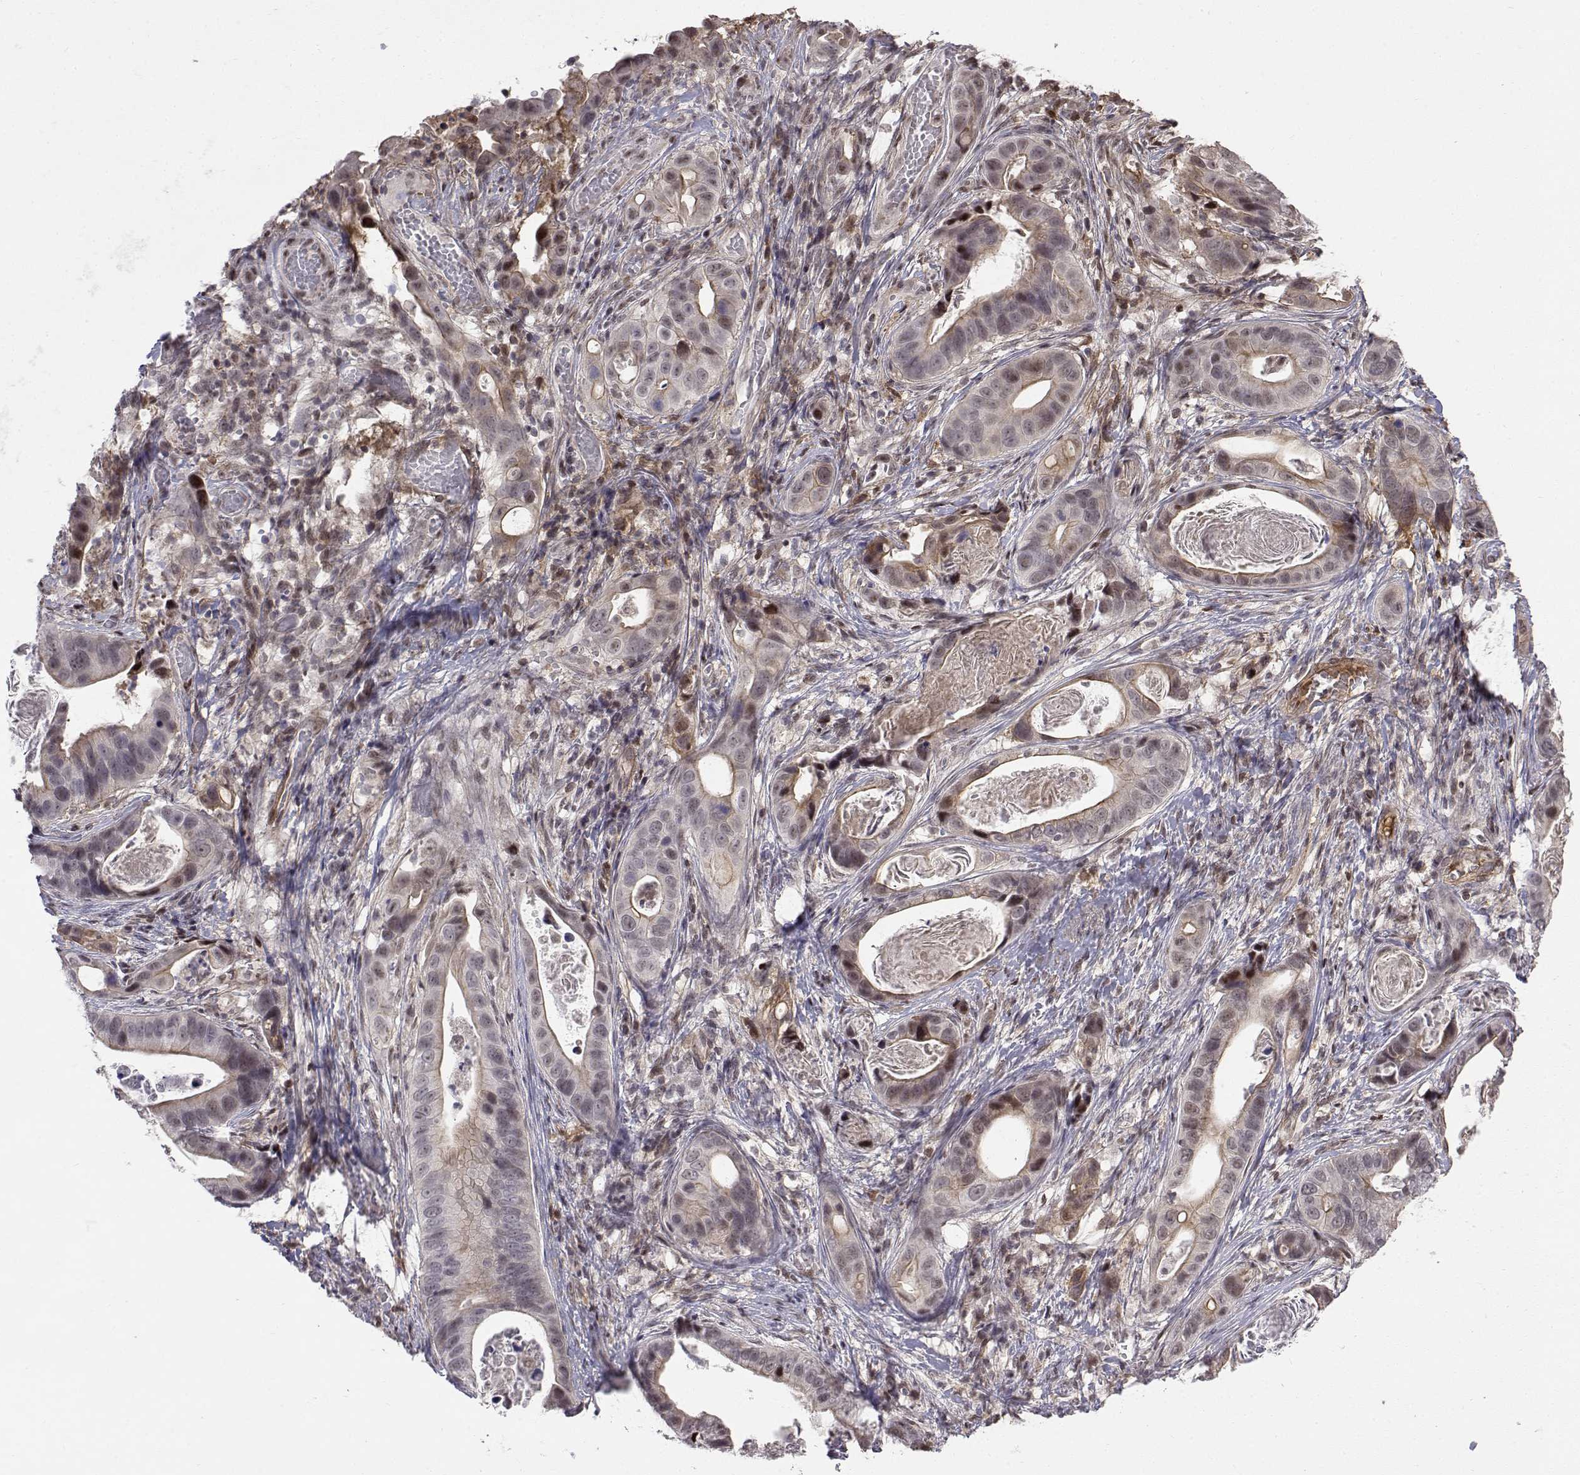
{"staining": {"intensity": "negative", "quantity": "none", "location": "none"}, "tissue": "stomach cancer", "cell_type": "Tumor cells", "image_type": "cancer", "snomed": [{"axis": "morphology", "description": "Adenocarcinoma, NOS"}, {"axis": "topography", "description": "Stomach"}], "caption": "This is an immunohistochemistry image of stomach adenocarcinoma. There is no positivity in tumor cells.", "gene": "ITGA7", "patient": {"sex": "male", "age": 84}}